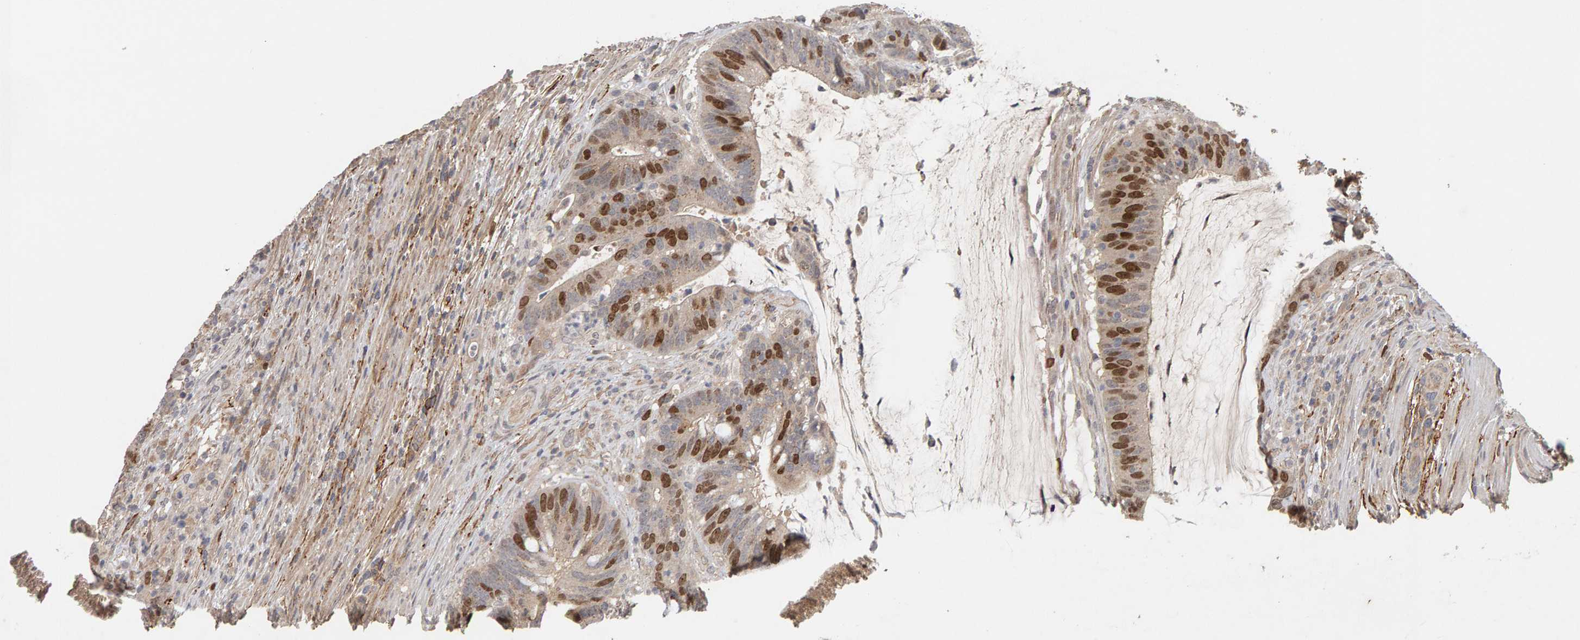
{"staining": {"intensity": "moderate", "quantity": "25%-75%", "location": "nuclear"}, "tissue": "colorectal cancer", "cell_type": "Tumor cells", "image_type": "cancer", "snomed": [{"axis": "morphology", "description": "Adenocarcinoma, NOS"}, {"axis": "topography", "description": "Colon"}], "caption": "A photomicrograph of colorectal cancer (adenocarcinoma) stained for a protein displays moderate nuclear brown staining in tumor cells. The staining is performed using DAB brown chromogen to label protein expression. The nuclei are counter-stained blue using hematoxylin.", "gene": "CDCA5", "patient": {"sex": "female", "age": 66}}